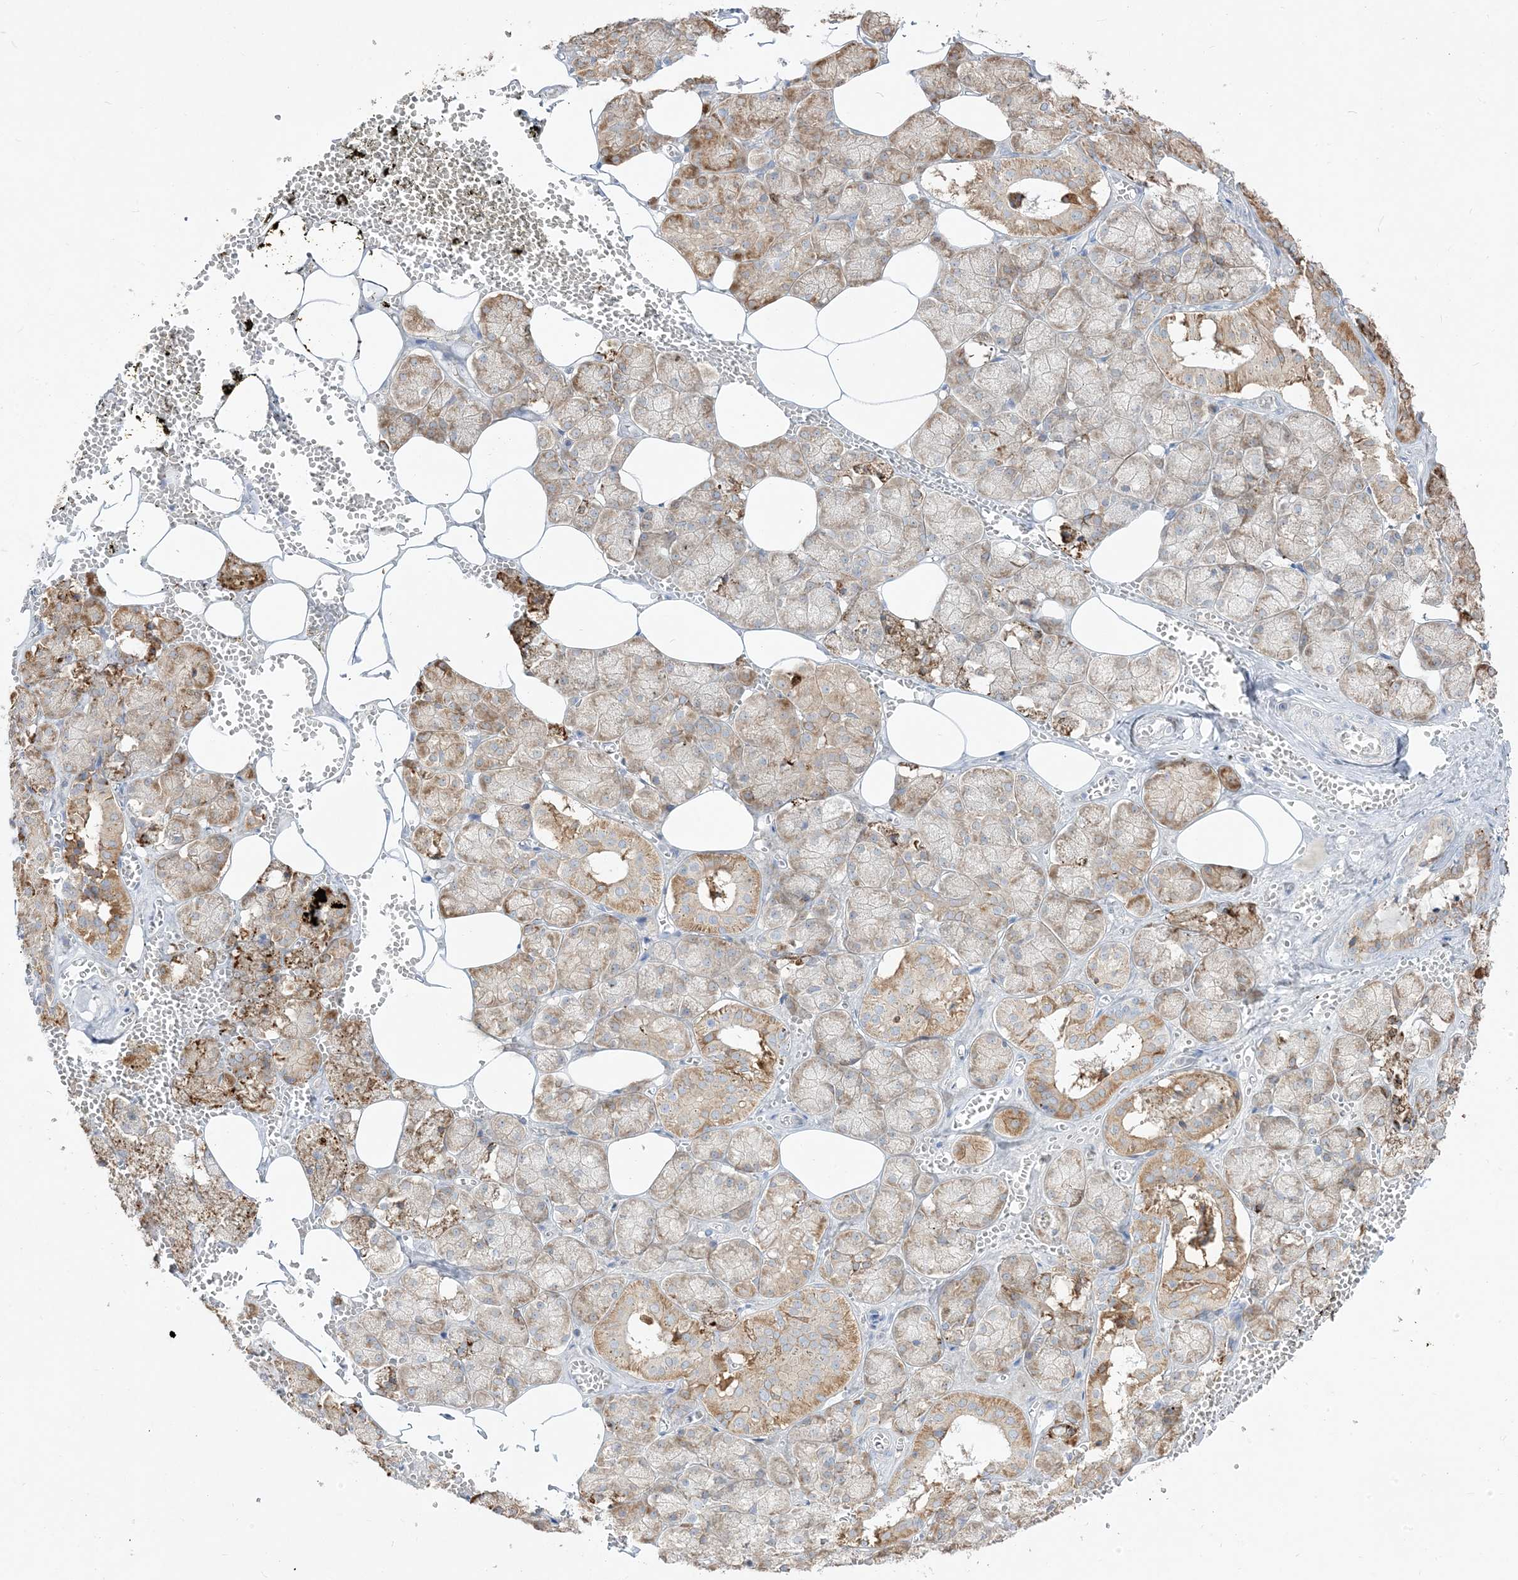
{"staining": {"intensity": "strong", "quantity": "<25%", "location": "cytoplasmic/membranous"}, "tissue": "salivary gland", "cell_type": "Glandular cells", "image_type": "normal", "snomed": [{"axis": "morphology", "description": "Normal tissue, NOS"}, {"axis": "topography", "description": "Salivary gland"}], "caption": "This photomicrograph reveals normal salivary gland stained with immunohistochemistry to label a protein in brown. The cytoplasmic/membranous of glandular cells show strong positivity for the protein. Nuclei are counter-stained blue.", "gene": "LOXL3", "patient": {"sex": "male", "age": 62}}